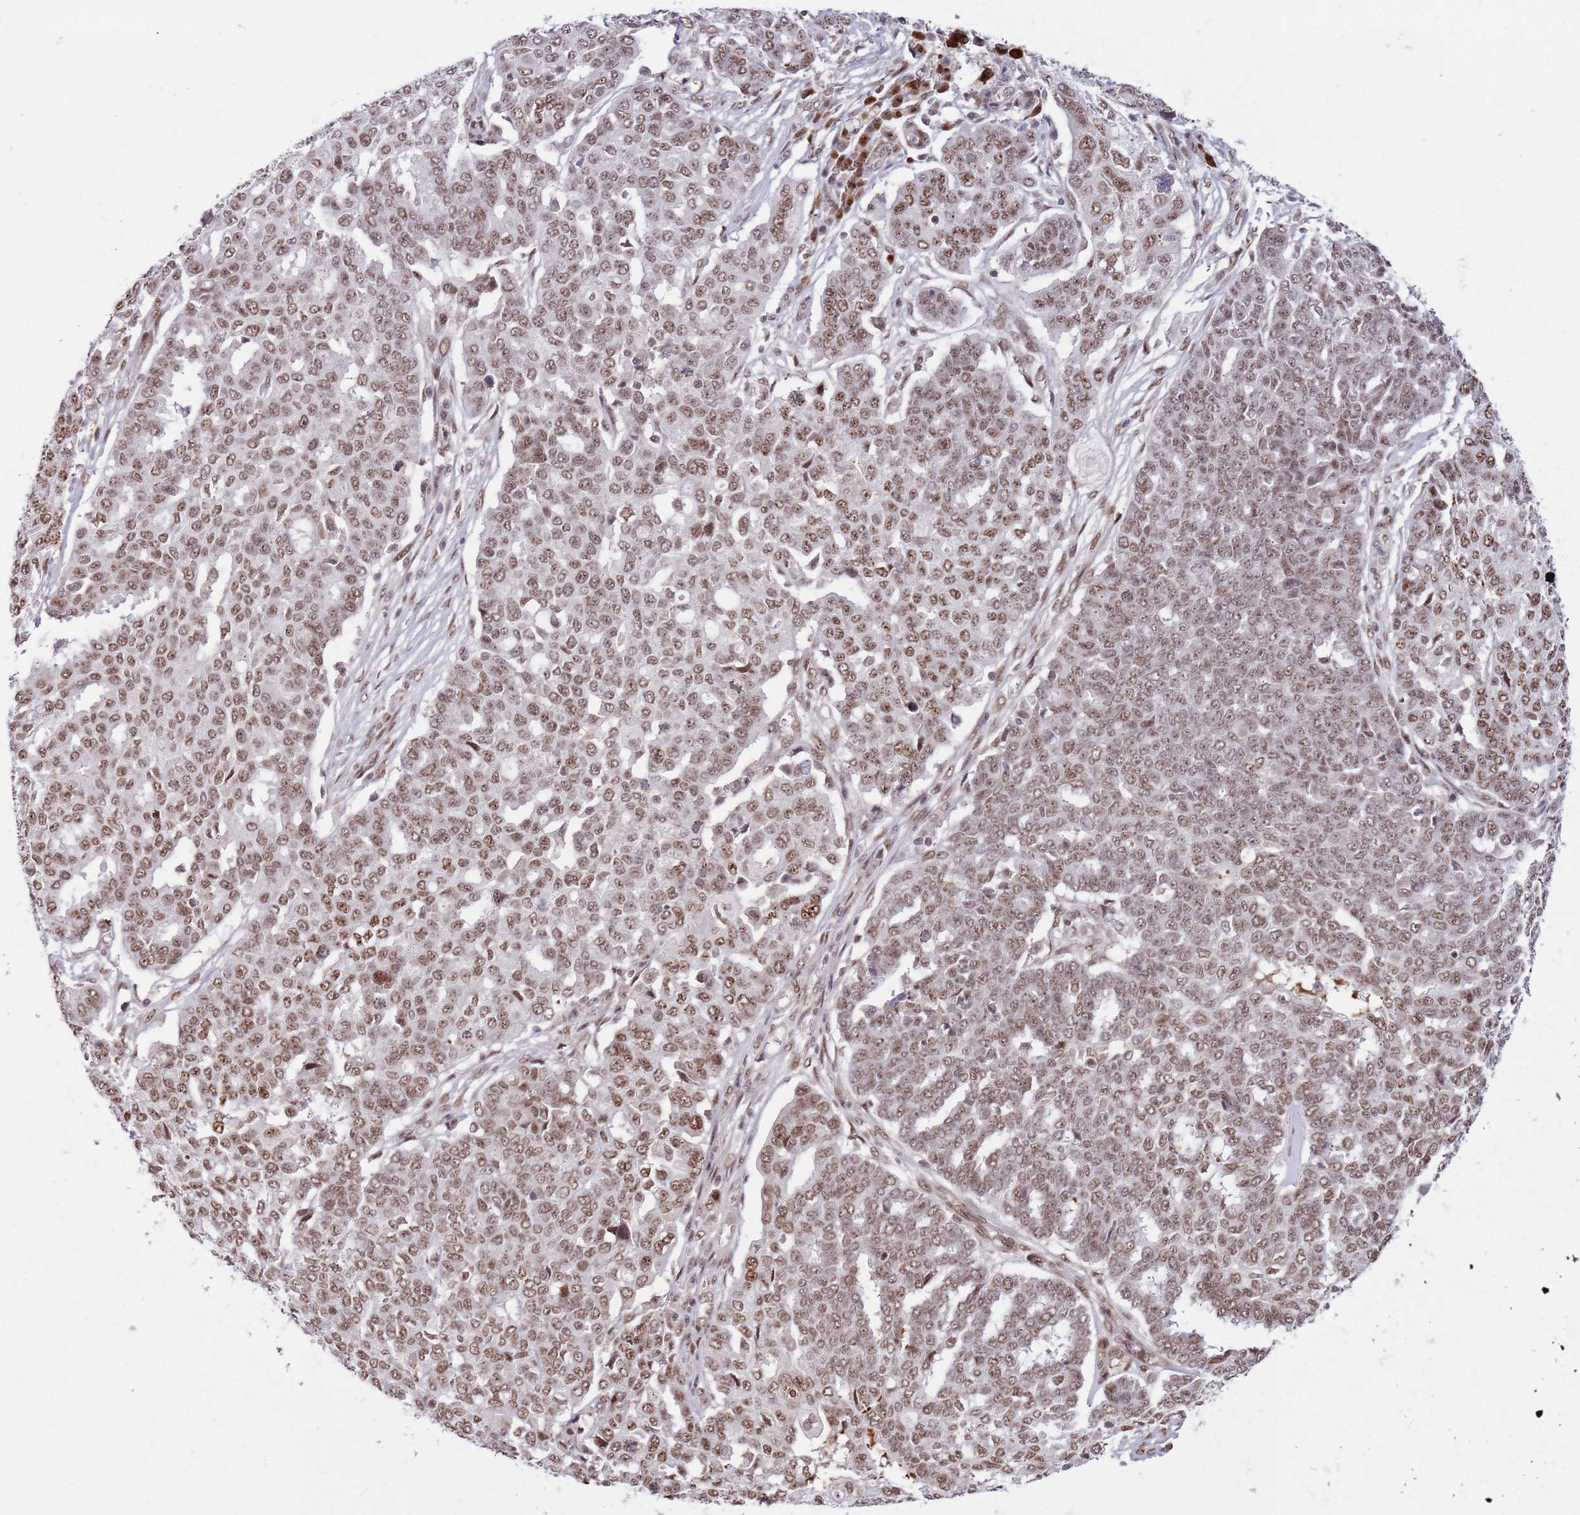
{"staining": {"intensity": "moderate", "quantity": ">75%", "location": "nuclear"}, "tissue": "ovarian cancer", "cell_type": "Tumor cells", "image_type": "cancer", "snomed": [{"axis": "morphology", "description": "Cystadenocarcinoma, serous, NOS"}, {"axis": "topography", "description": "Soft tissue"}, {"axis": "topography", "description": "Ovary"}], "caption": "Ovarian serous cystadenocarcinoma stained with a brown dye shows moderate nuclear positive expression in about >75% of tumor cells.", "gene": "SIPA1L3", "patient": {"sex": "female", "age": 57}}